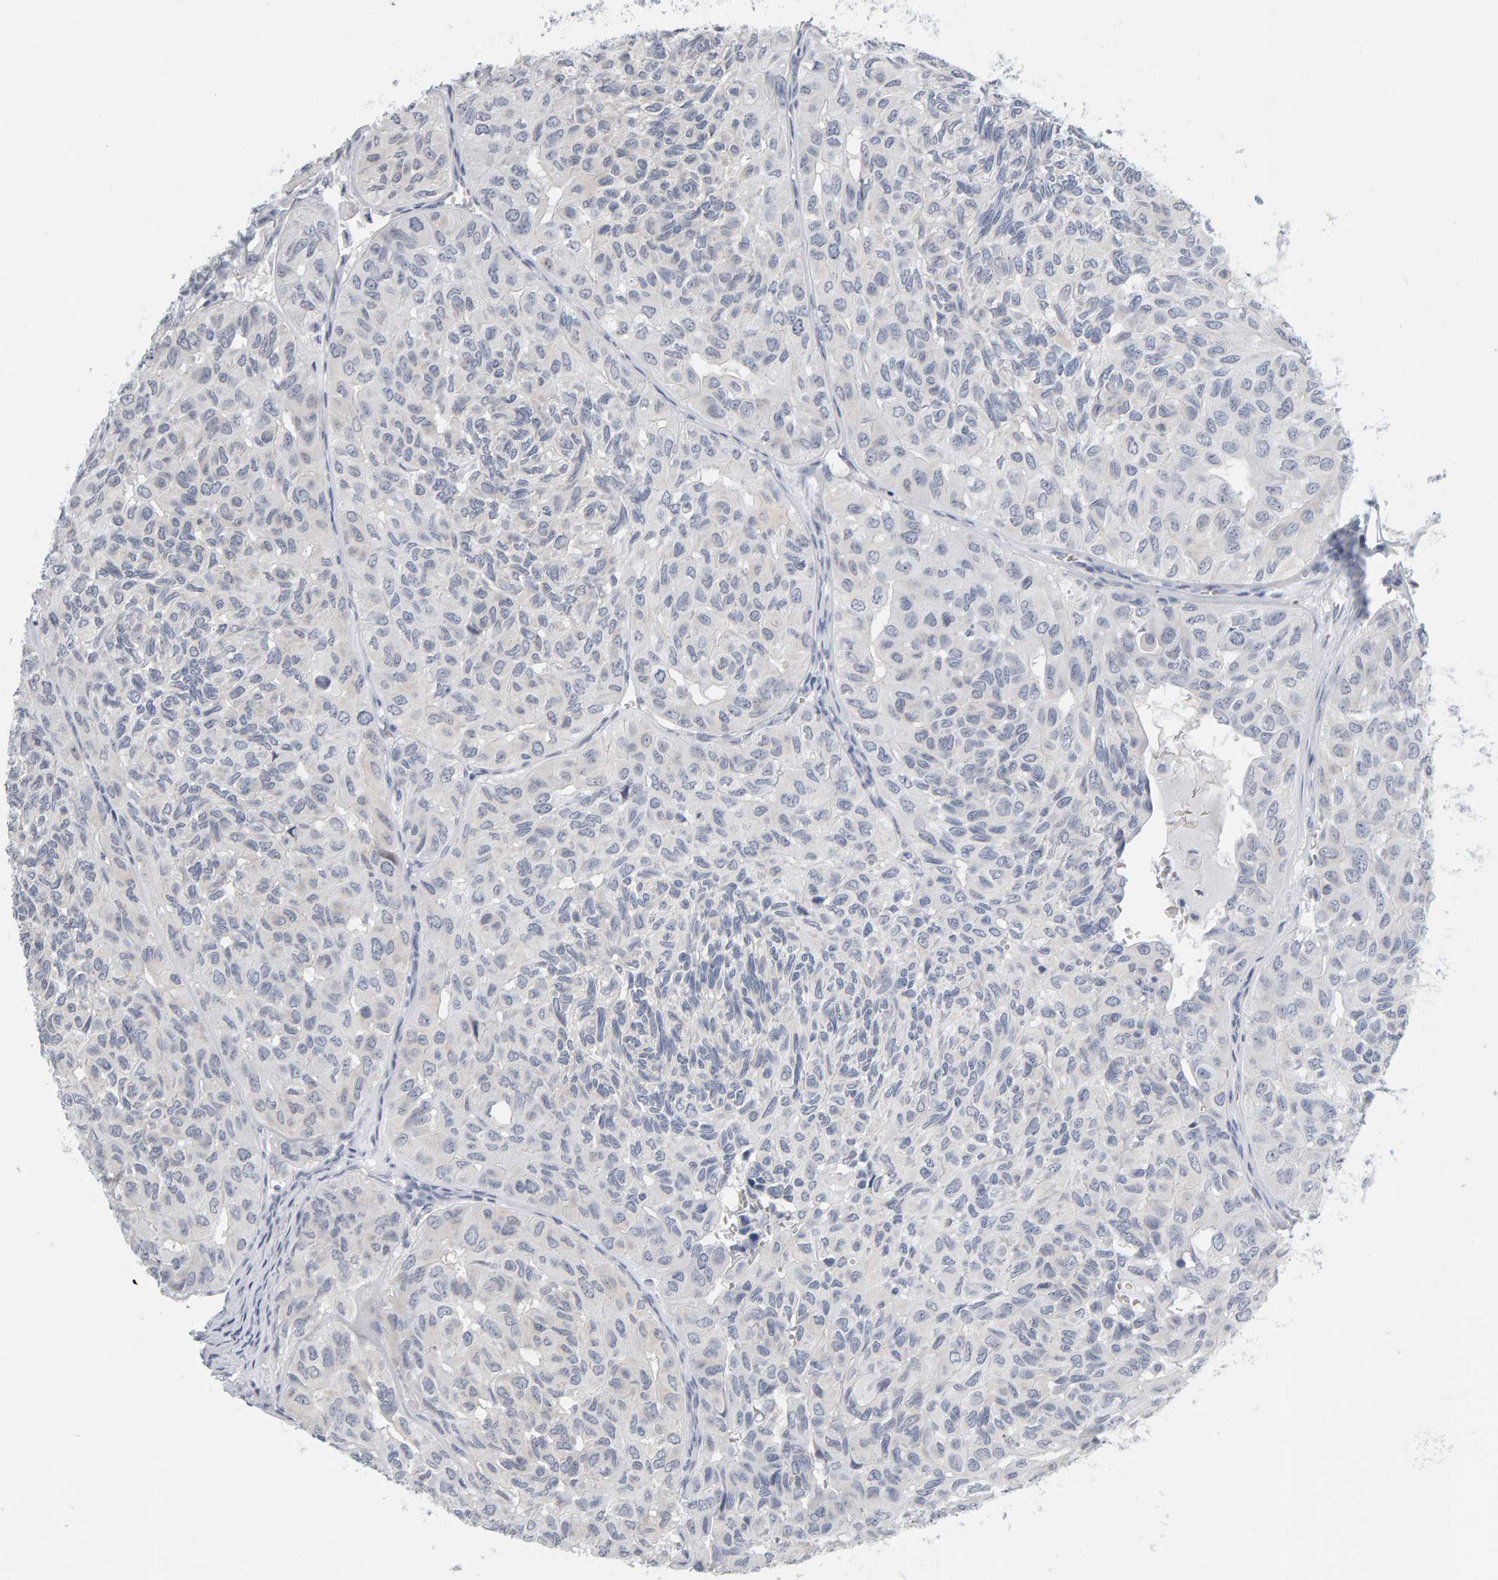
{"staining": {"intensity": "negative", "quantity": "none", "location": "none"}, "tissue": "head and neck cancer", "cell_type": "Tumor cells", "image_type": "cancer", "snomed": [{"axis": "morphology", "description": "Adenocarcinoma, NOS"}, {"axis": "topography", "description": "Salivary gland, NOS"}, {"axis": "topography", "description": "Head-Neck"}], "caption": "DAB (3,3'-diaminobenzidine) immunohistochemical staining of human head and neck adenocarcinoma exhibits no significant expression in tumor cells.", "gene": "CTH", "patient": {"sex": "female", "age": 76}}